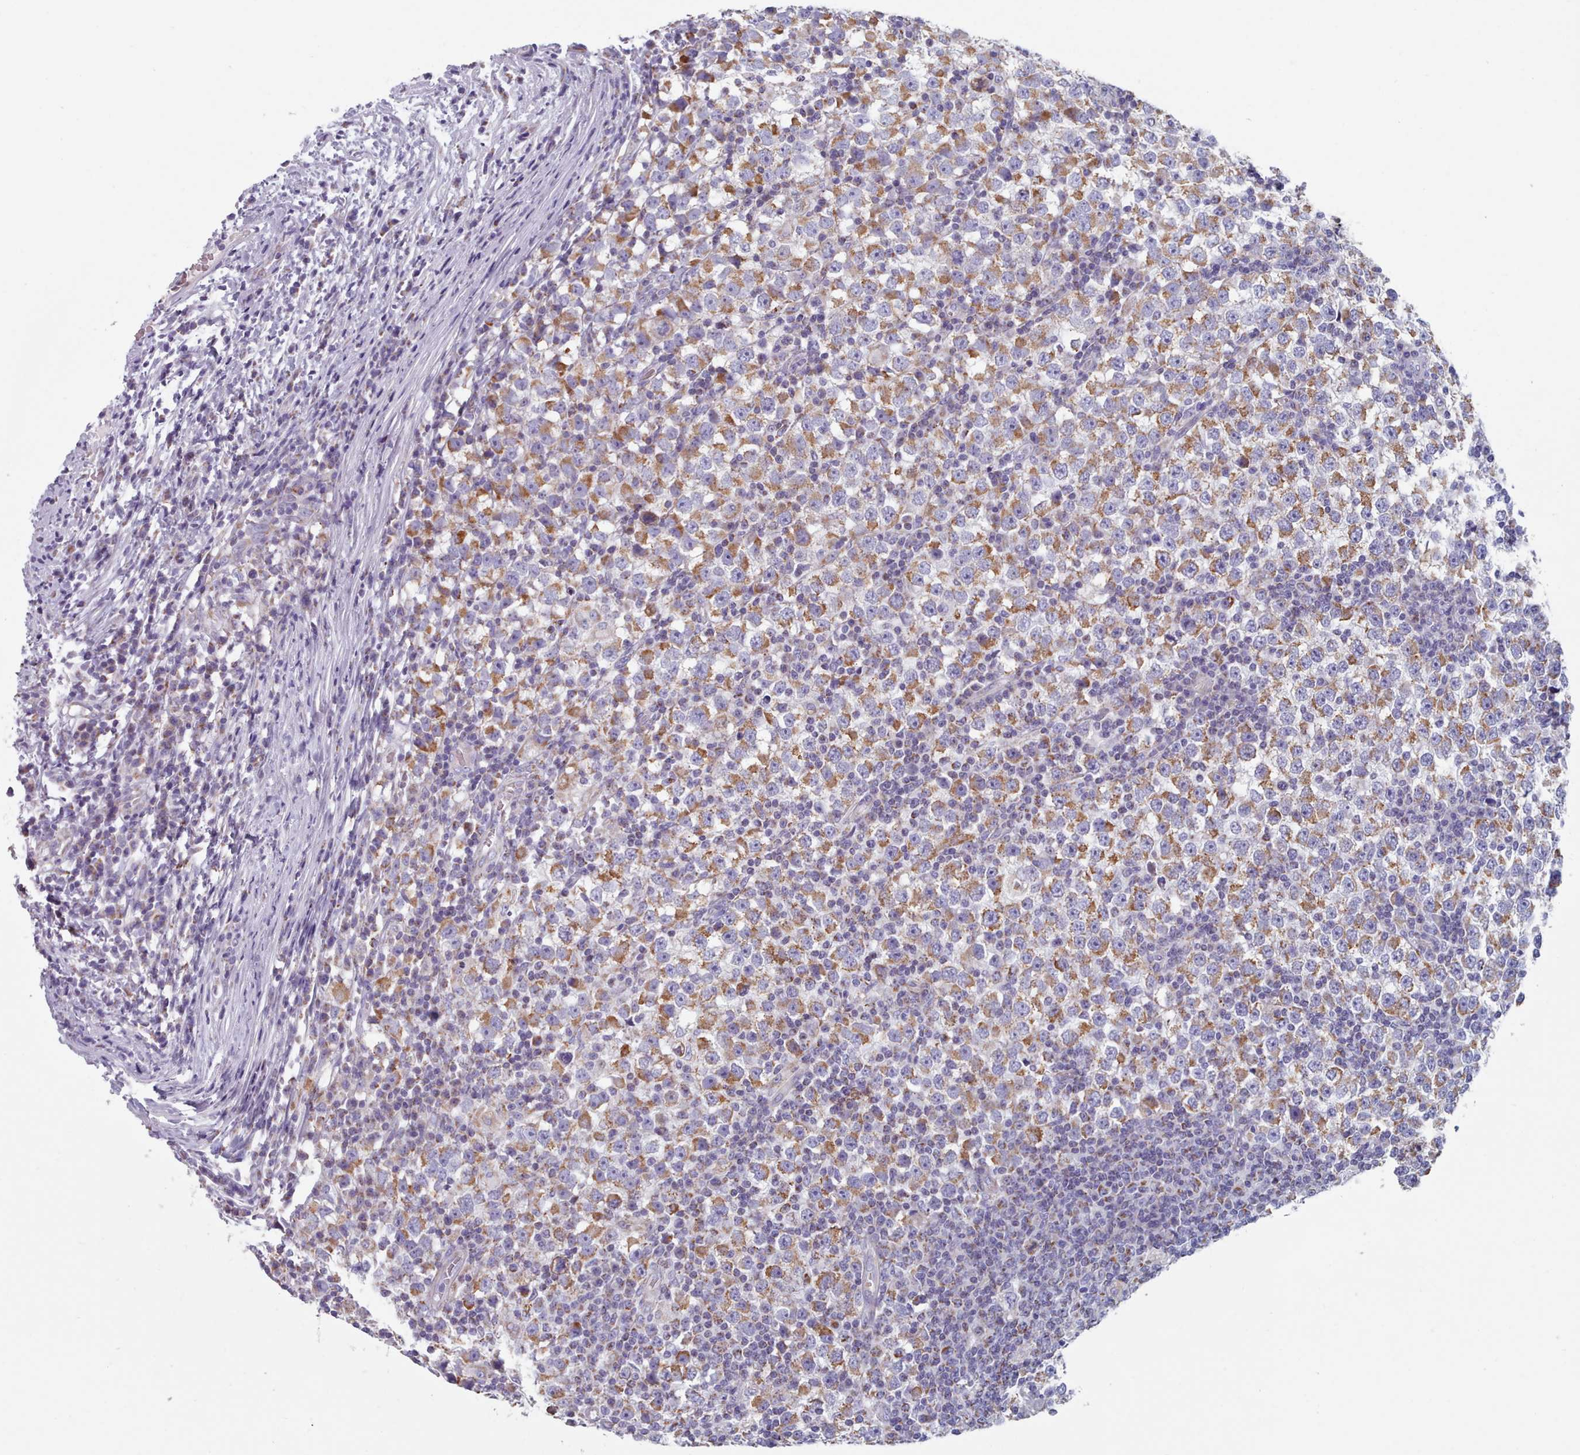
{"staining": {"intensity": "moderate", "quantity": ">75%", "location": "cytoplasmic/membranous"}, "tissue": "testis cancer", "cell_type": "Tumor cells", "image_type": "cancer", "snomed": [{"axis": "morphology", "description": "Seminoma, NOS"}, {"axis": "topography", "description": "Testis"}], "caption": "Tumor cells display moderate cytoplasmic/membranous positivity in about >75% of cells in testis seminoma.", "gene": "HAO1", "patient": {"sex": "male", "age": 65}}